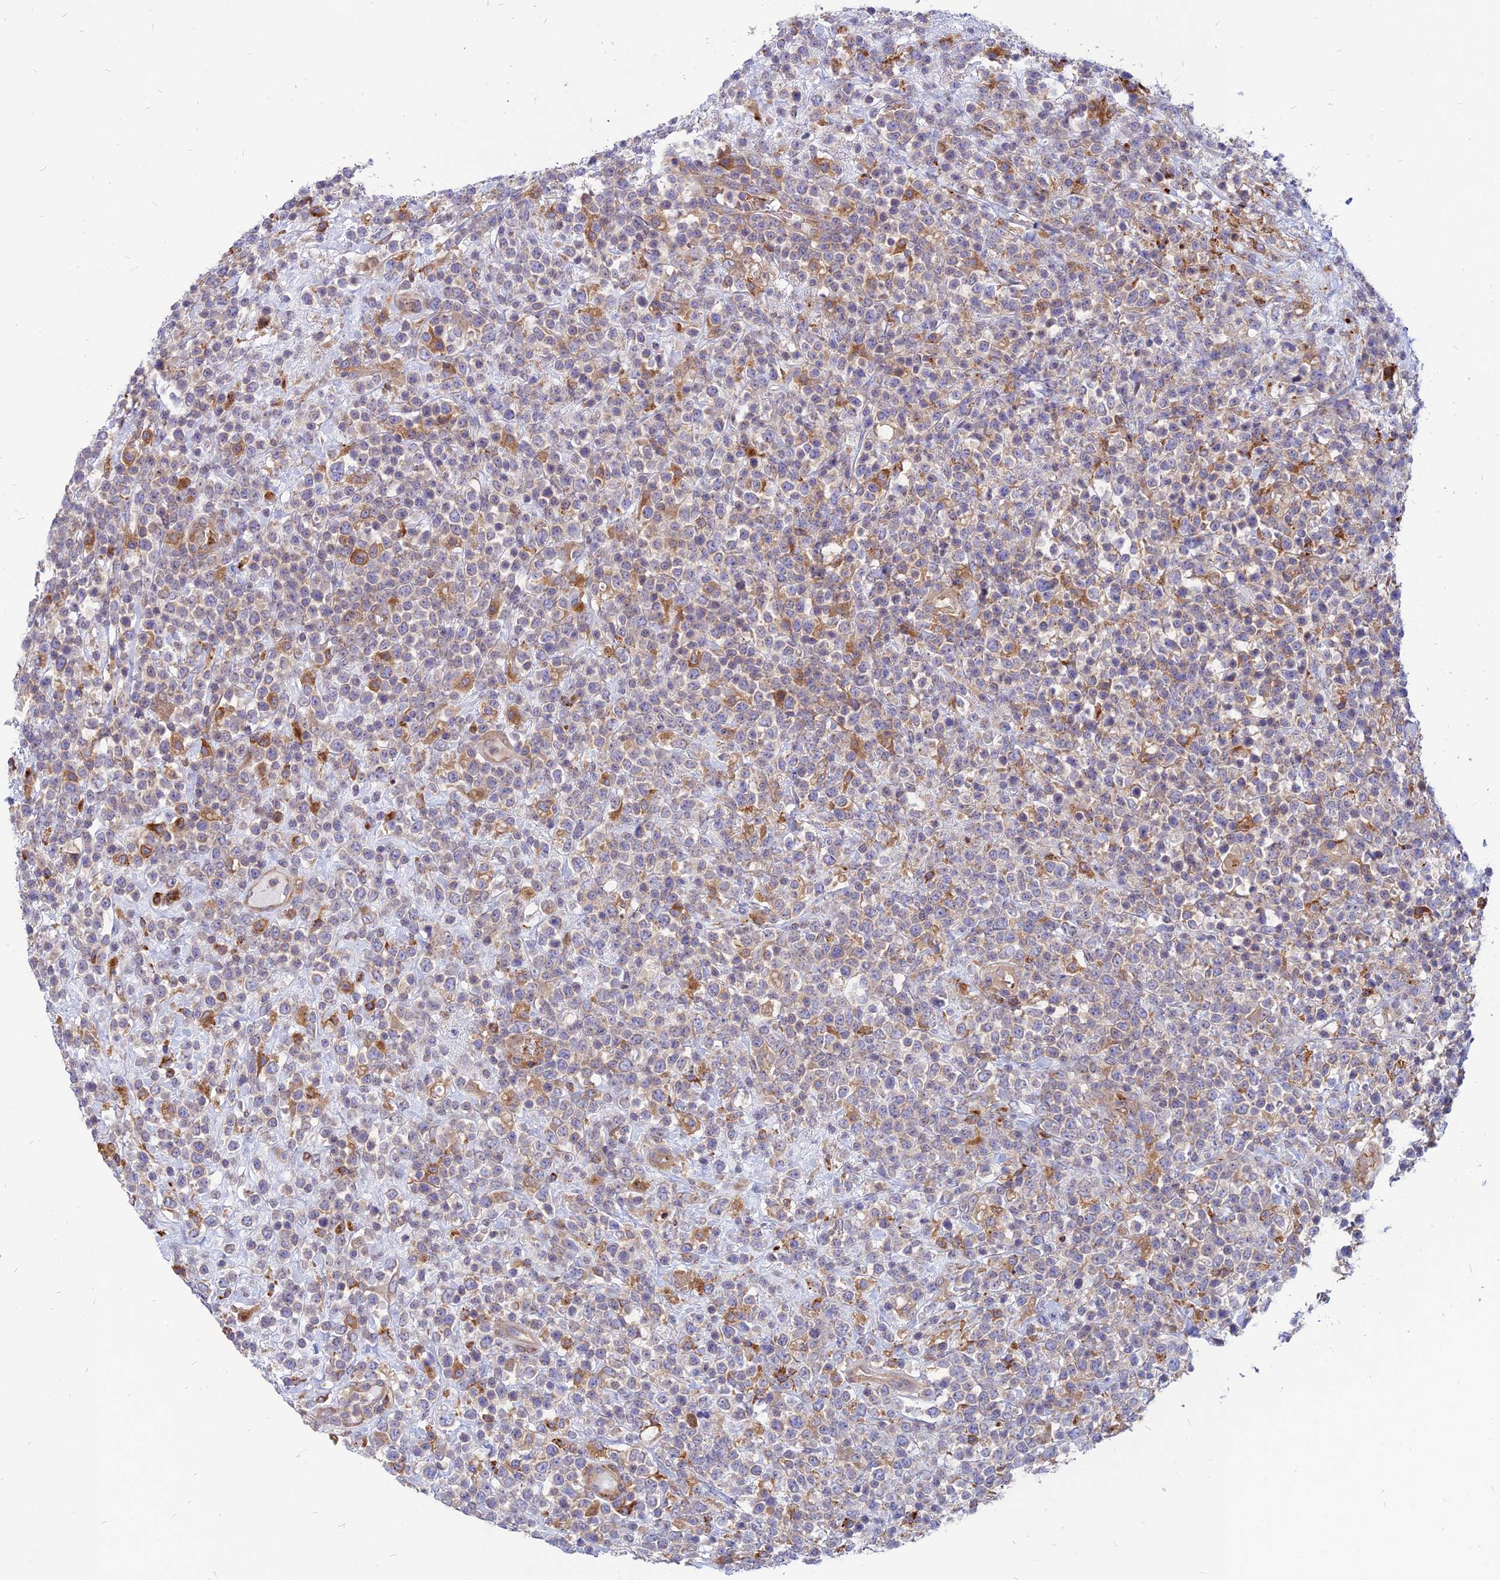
{"staining": {"intensity": "negative", "quantity": "none", "location": "none"}, "tissue": "lymphoma", "cell_type": "Tumor cells", "image_type": "cancer", "snomed": [{"axis": "morphology", "description": "Malignant lymphoma, non-Hodgkin's type, High grade"}, {"axis": "topography", "description": "Colon"}], "caption": "Immunohistochemistry of human lymphoma demonstrates no positivity in tumor cells. The staining is performed using DAB (3,3'-diaminobenzidine) brown chromogen with nuclei counter-stained in using hematoxylin.", "gene": "PHKA2", "patient": {"sex": "female", "age": 53}}